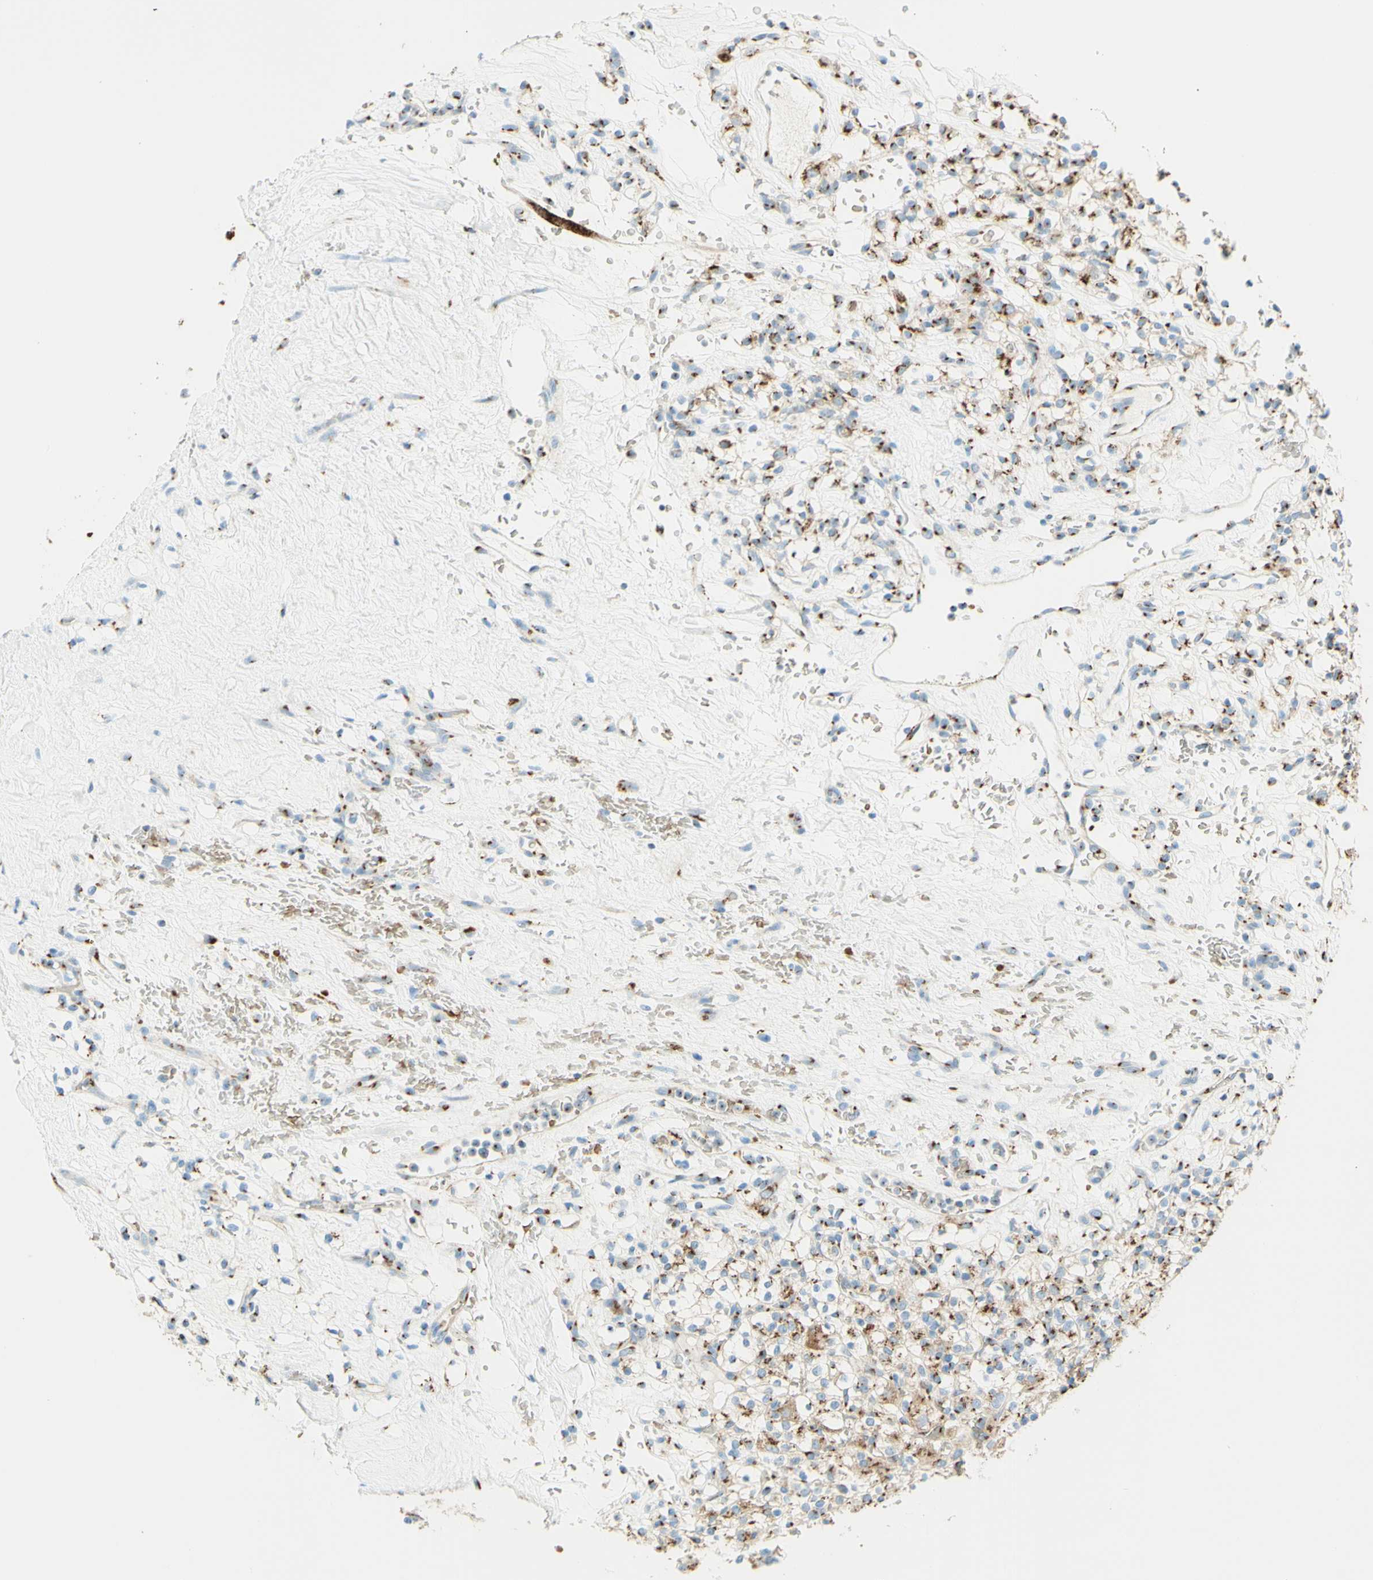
{"staining": {"intensity": "strong", "quantity": "25%-75%", "location": "cytoplasmic/membranous"}, "tissue": "renal cancer", "cell_type": "Tumor cells", "image_type": "cancer", "snomed": [{"axis": "morphology", "description": "Normal tissue, NOS"}, {"axis": "morphology", "description": "Adenocarcinoma, NOS"}, {"axis": "topography", "description": "Kidney"}], "caption": "The histopathology image reveals staining of renal cancer, revealing strong cytoplasmic/membranous protein staining (brown color) within tumor cells.", "gene": "GOLGB1", "patient": {"sex": "female", "age": 72}}